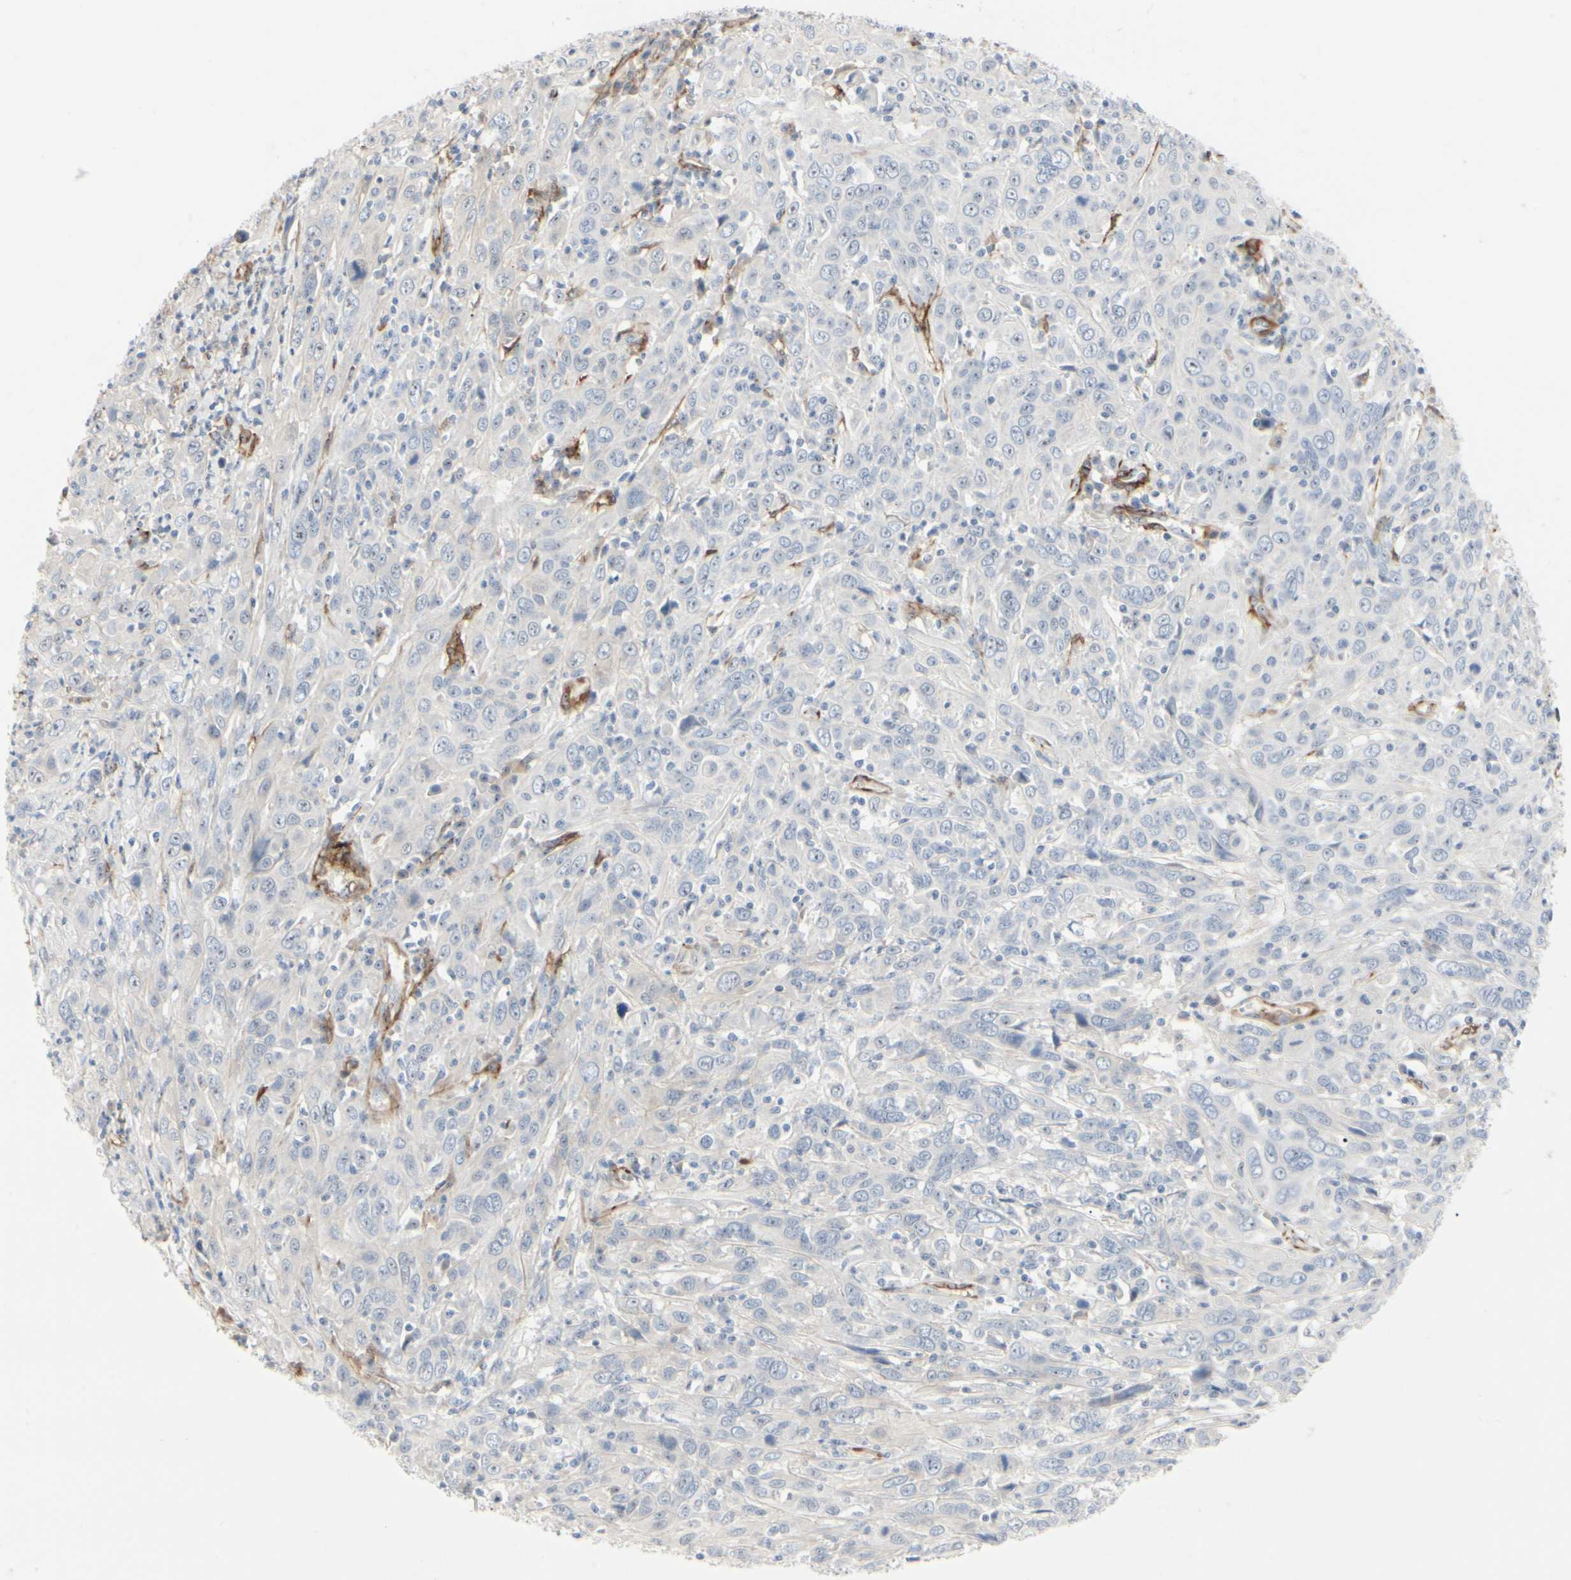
{"staining": {"intensity": "negative", "quantity": "none", "location": "none"}, "tissue": "cervical cancer", "cell_type": "Tumor cells", "image_type": "cancer", "snomed": [{"axis": "morphology", "description": "Squamous cell carcinoma, NOS"}, {"axis": "topography", "description": "Cervix"}], "caption": "The photomicrograph exhibits no significant staining in tumor cells of cervical cancer (squamous cell carcinoma).", "gene": "GGT5", "patient": {"sex": "female", "age": 46}}